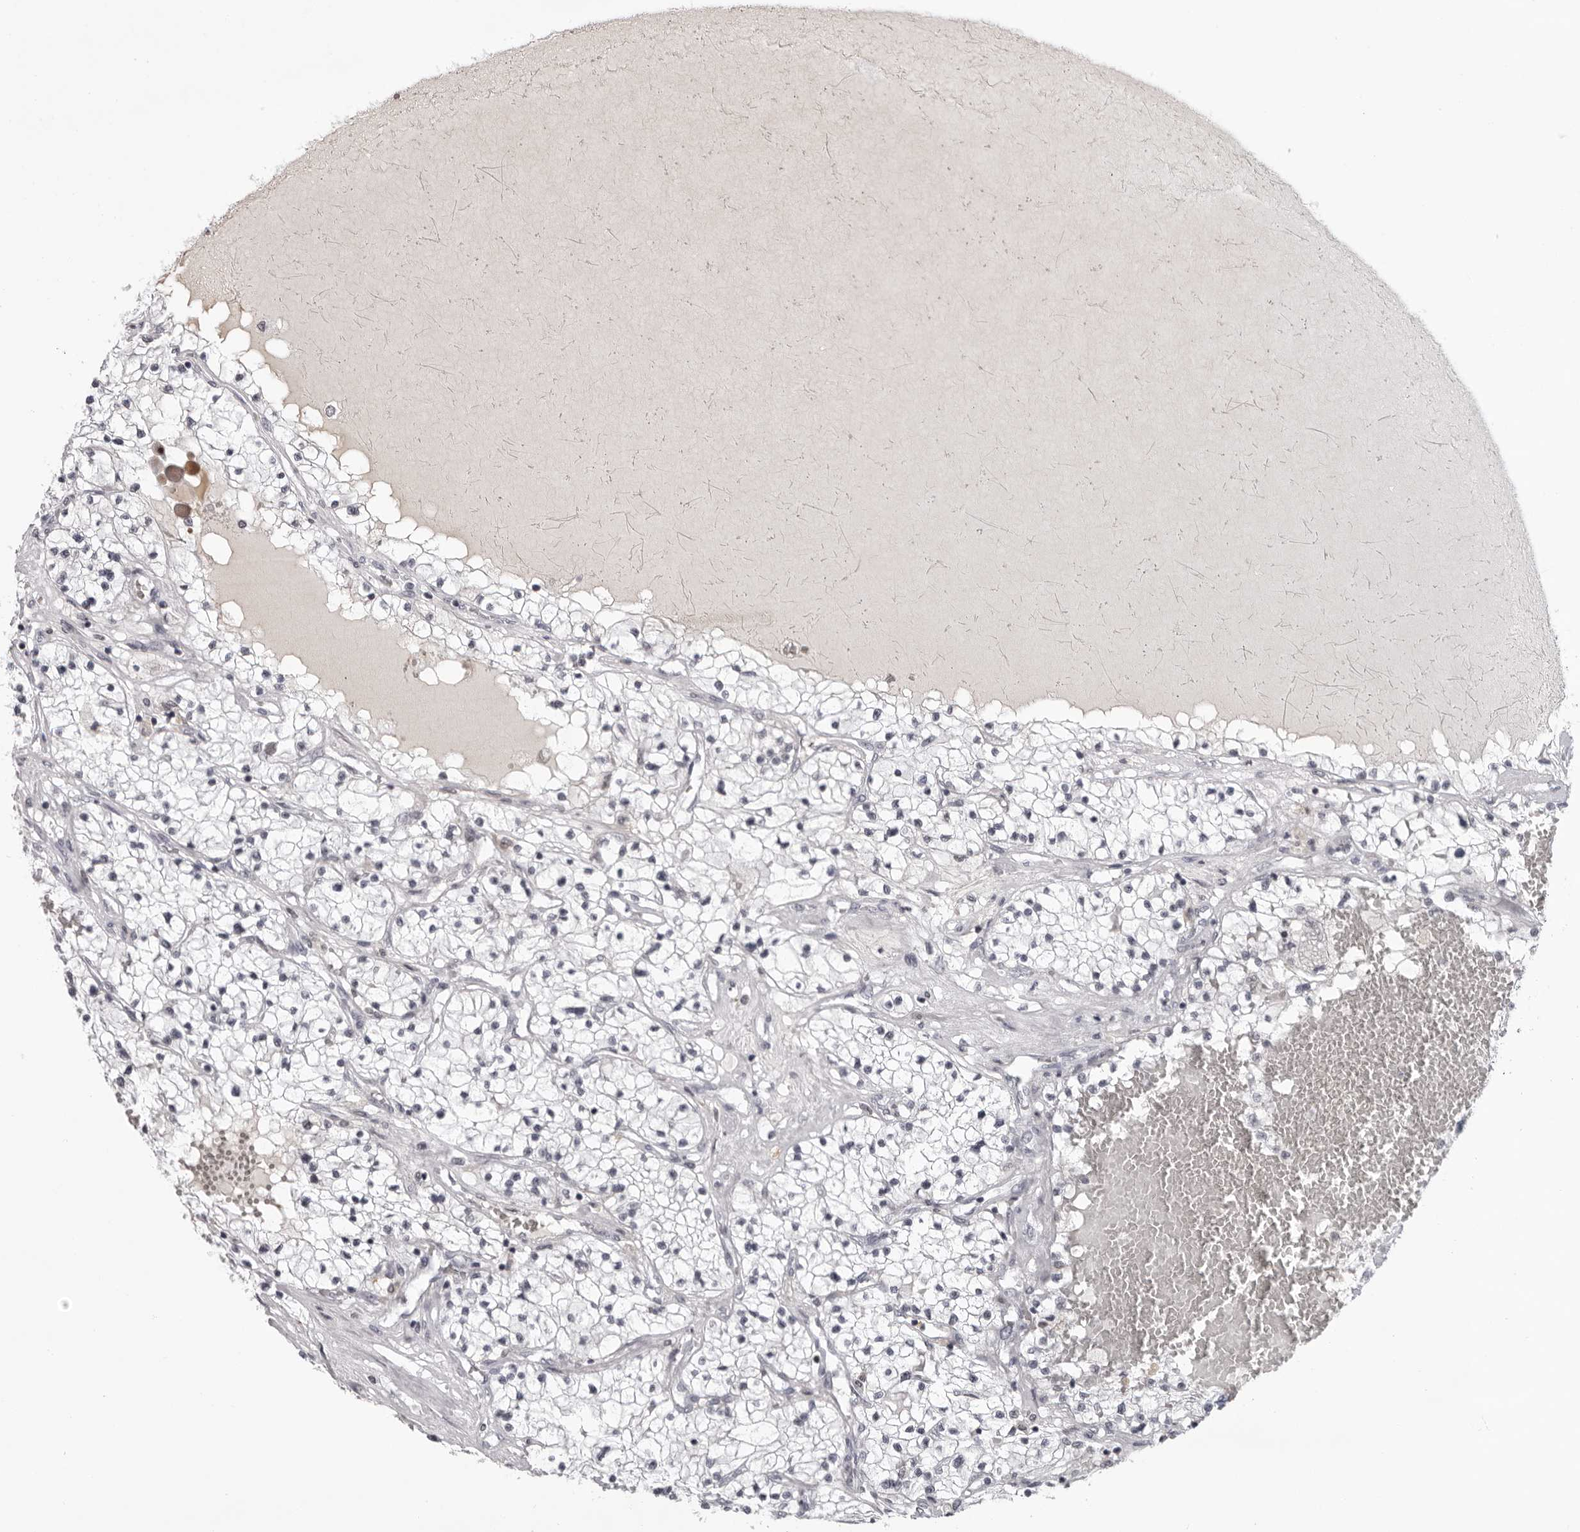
{"staining": {"intensity": "negative", "quantity": "none", "location": "none"}, "tissue": "renal cancer", "cell_type": "Tumor cells", "image_type": "cancer", "snomed": [{"axis": "morphology", "description": "Normal tissue, NOS"}, {"axis": "morphology", "description": "Adenocarcinoma, NOS"}, {"axis": "topography", "description": "Kidney"}], "caption": "This is an immunohistochemistry photomicrograph of renal adenocarcinoma. There is no expression in tumor cells.", "gene": "EXOSC10", "patient": {"sex": "male", "age": 68}}